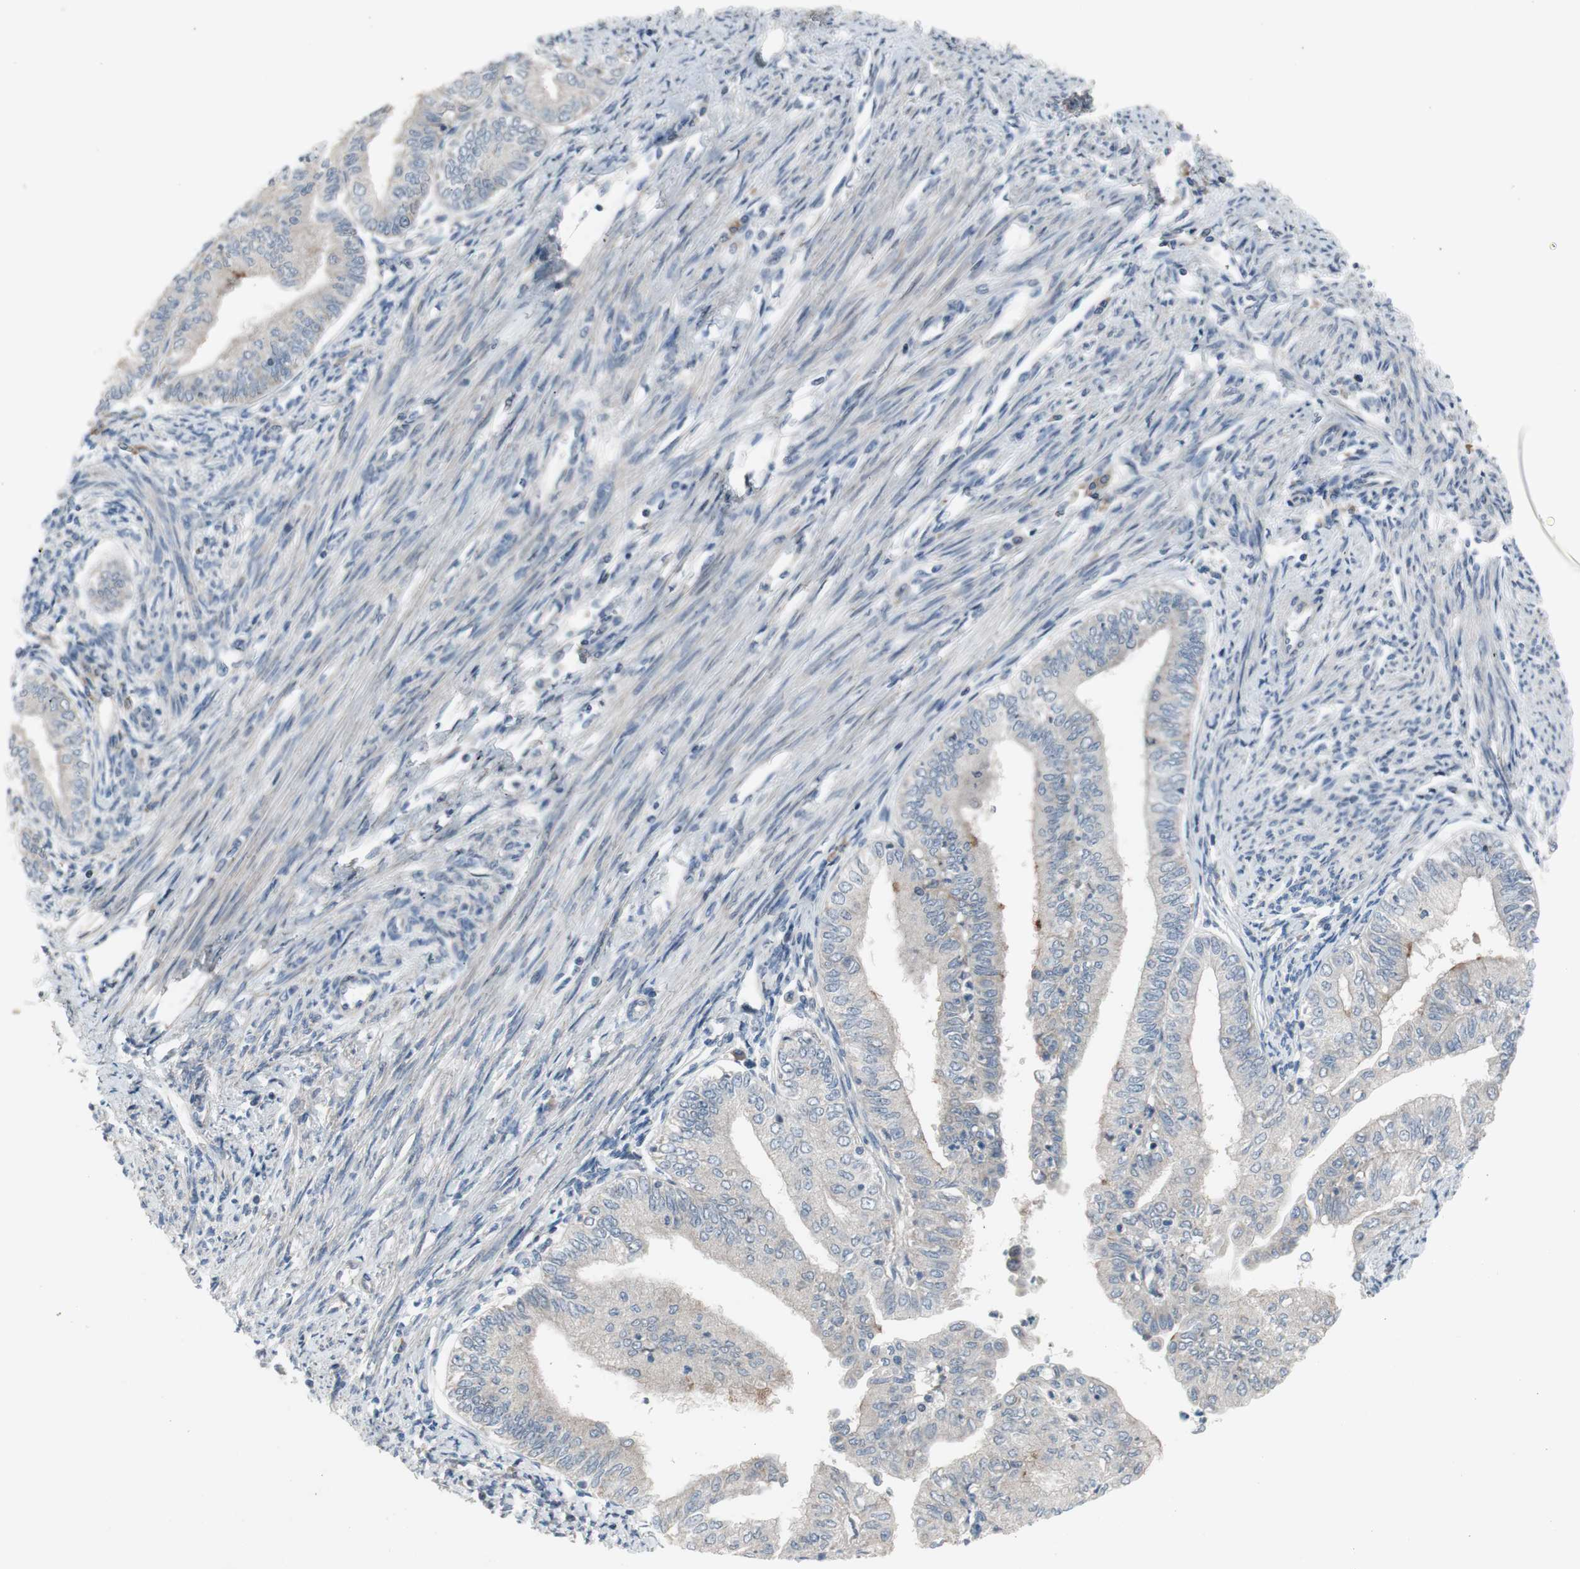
{"staining": {"intensity": "strong", "quantity": "<25%", "location": "cytoplasmic/membranous"}, "tissue": "endometrial cancer", "cell_type": "Tumor cells", "image_type": "cancer", "snomed": [{"axis": "morphology", "description": "Adenocarcinoma, NOS"}, {"axis": "topography", "description": "Endometrium"}], "caption": "A photomicrograph showing strong cytoplasmic/membranous expression in approximately <25% of tumor cells in endometrial adenocarcinoma, as visualized by brown immunohistochemical staining.", "gene": "TACR3", "patient": {"sex": "female", "age": 66}}